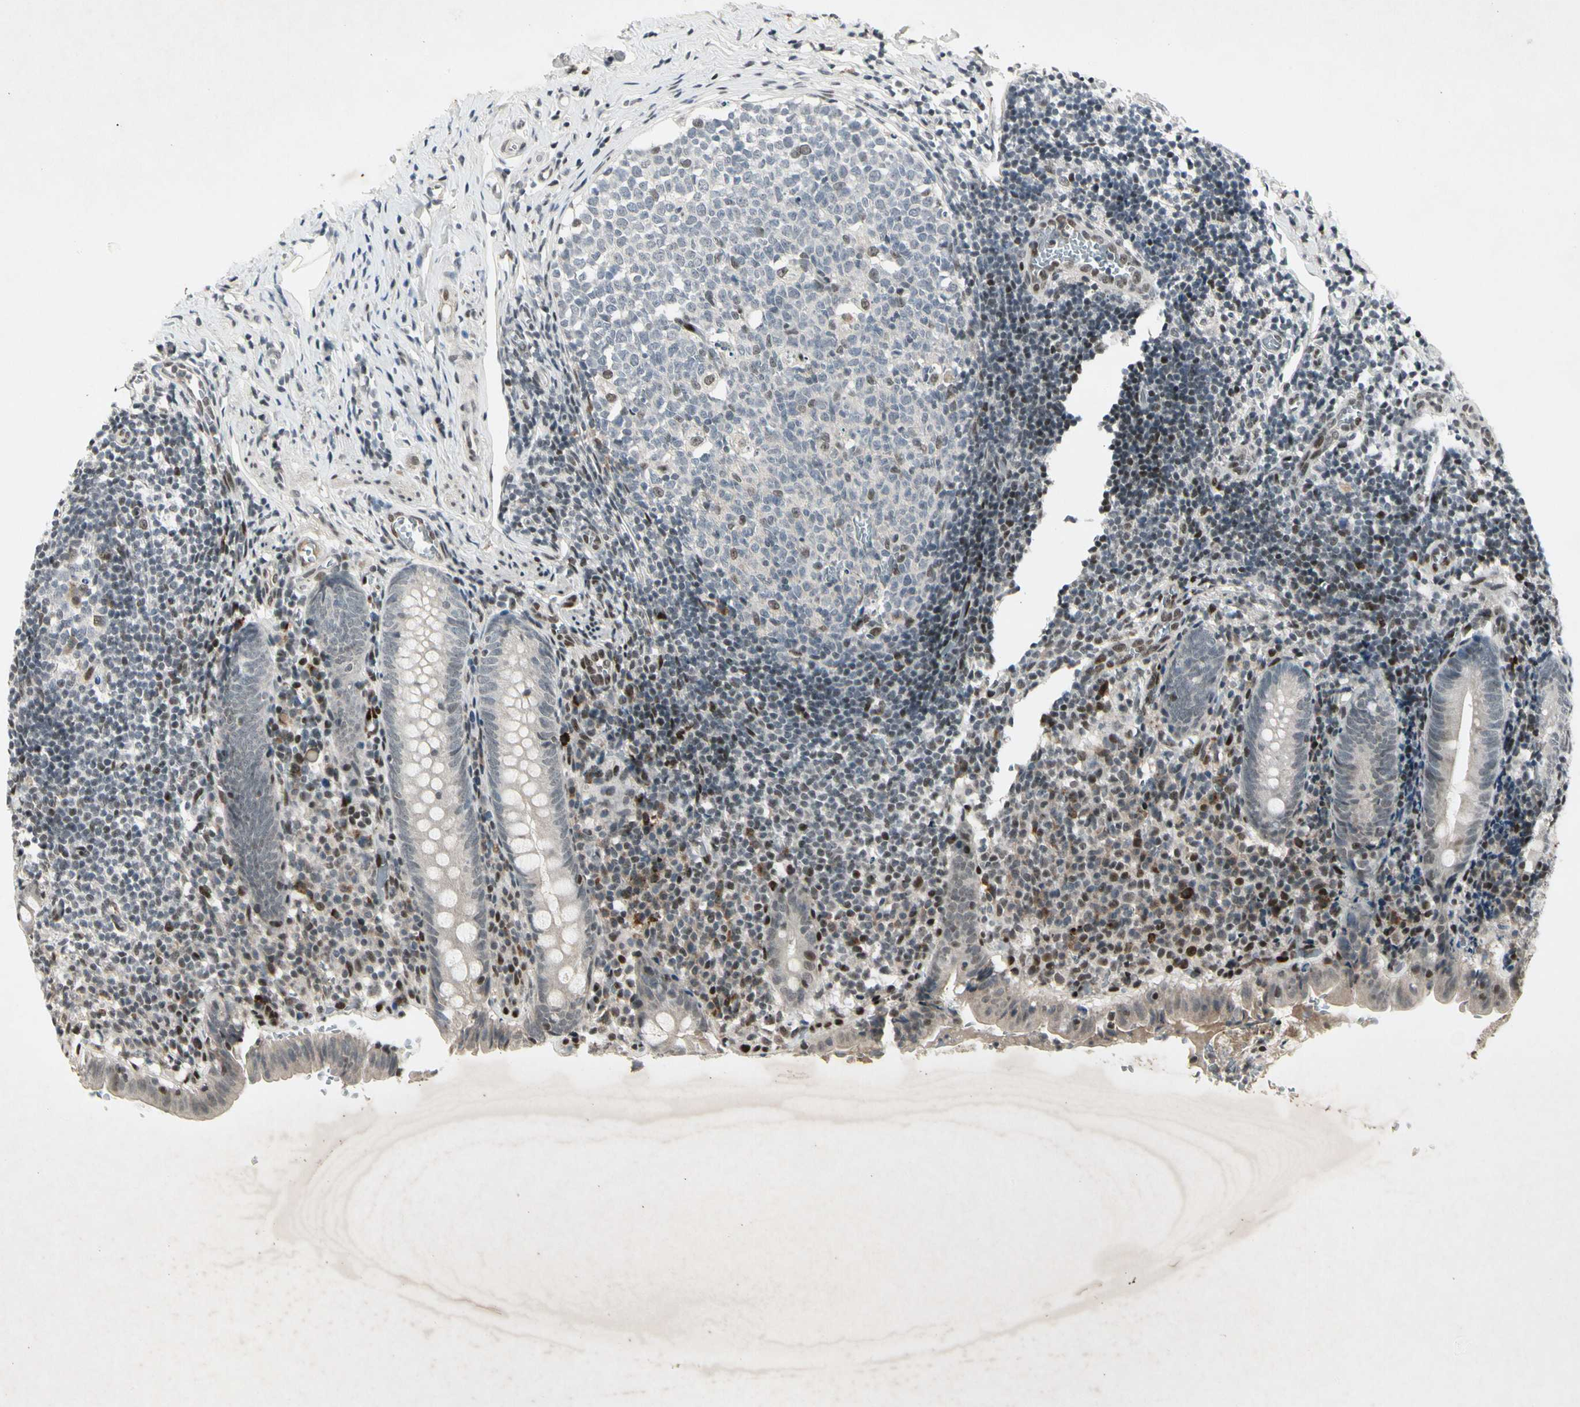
{"staining": {"intensity": "moderate", "quantity": "<25%", "location": "cytoplasmic/membranous,nuclear"}, "tissue": "appendix", "cell_type": "Glandular cells", "image_type": "normal", "snomed": [{"axis": "morphology", "description": "Normal tissue, NOS"}, {"axis": "topography", "description": "Appendix"}], "caption": "A brown stain highlights moderate cytoplasmic/membranous,nuclear positivity of a protein in glandular cells of benign appendix. Nuclei are stained in blue.", "gene": "FOXJ2", "patient": {"sex": "female", "age": 10}}